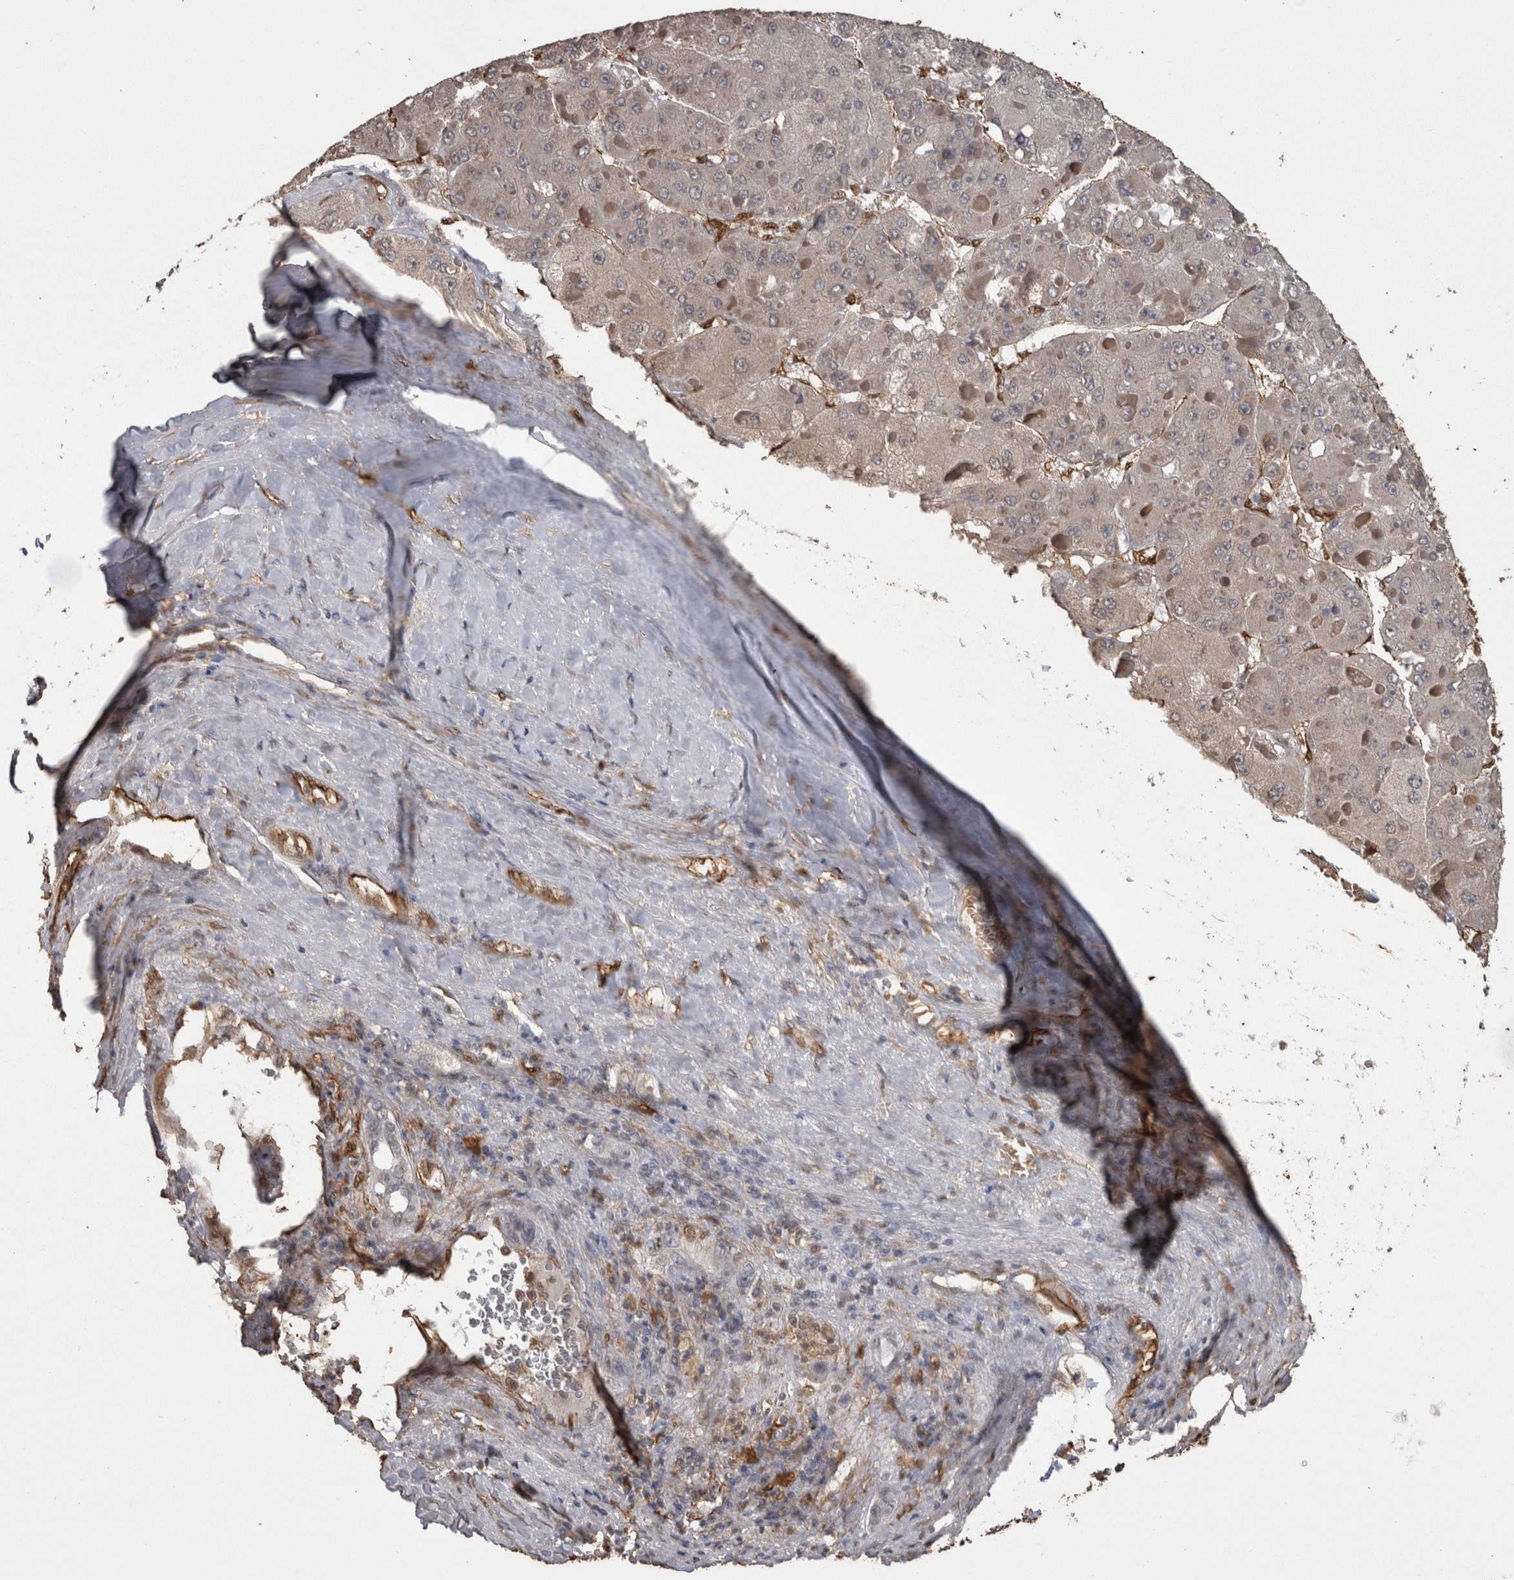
{"staining": {"intensity": "negative", "quantity": "none", "location": "none"}, "tissue": "liver cancer", "cell_type": "Tumor cells", "image_type": "cancer", "snomed": [{"axis": "morphology", "description": "Carcinoma, Hepatocellular, NOS"}, {"axis": "topography", "description": "Liver"}], "caption": "DAB (3,3'-diaminobenzidine) immunohistochemical staining of human liver cancer reveals no significant positivity in tumor cells.", "gene": "LXN", "patient": {"sex": "female", "age": 73}}